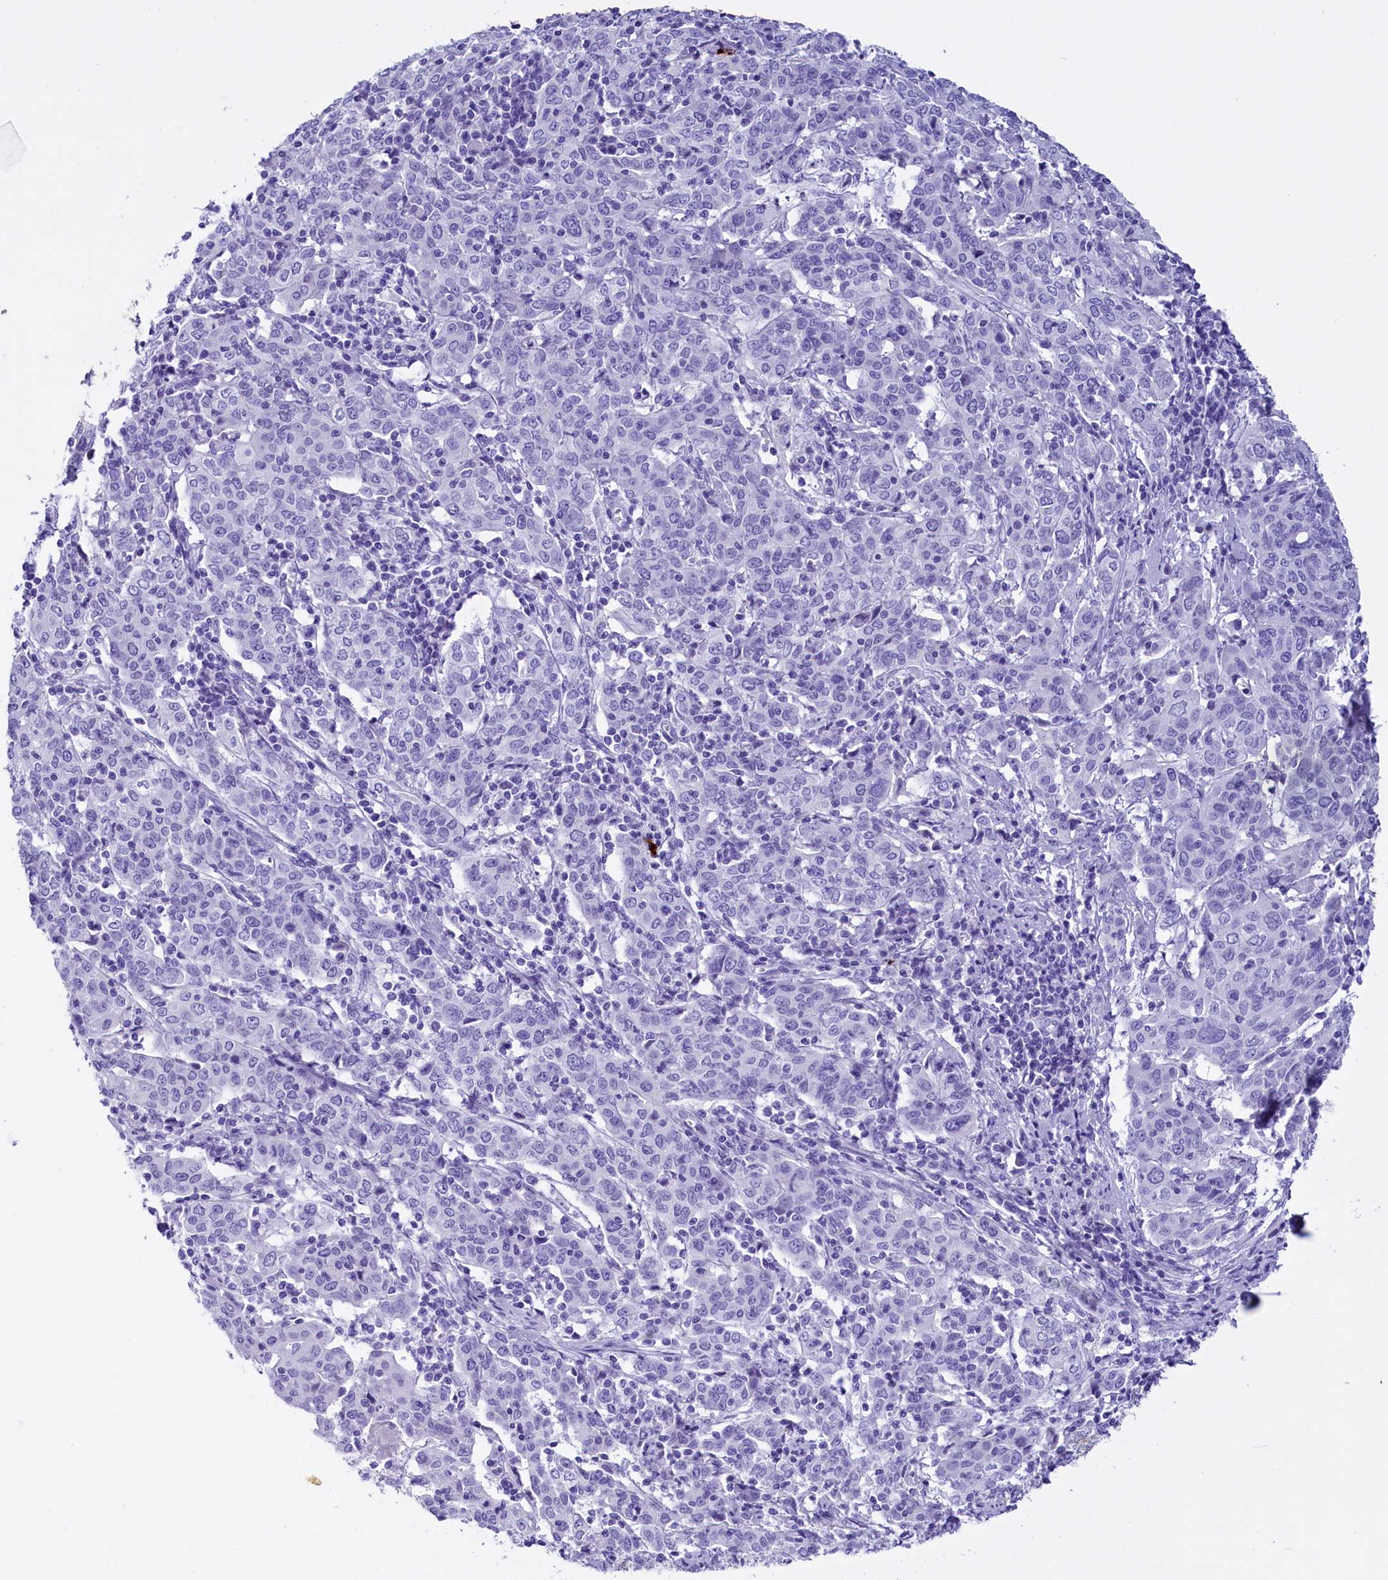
{"staining": {"intensity": "negative", "quantity": "none", "location": "none"}, "tissue": "cervical cancer", "cell_type": "Tumor cells", "image_type": "cancer", "snomed": [{"axis": "morphology", "description": "Squamous cell carcinoma, NOS"}, {"axis": "topography", "description": "Cervix"}], "caption": "Immunohistochemistry micrograph of neoplastic tissue: human squamous cell carcinoma (cervical) stained with DAB reveals no significant protein positivity in tumor cells.", "gene": "CLC", "patient": {"sex": "female", "age": 67}}